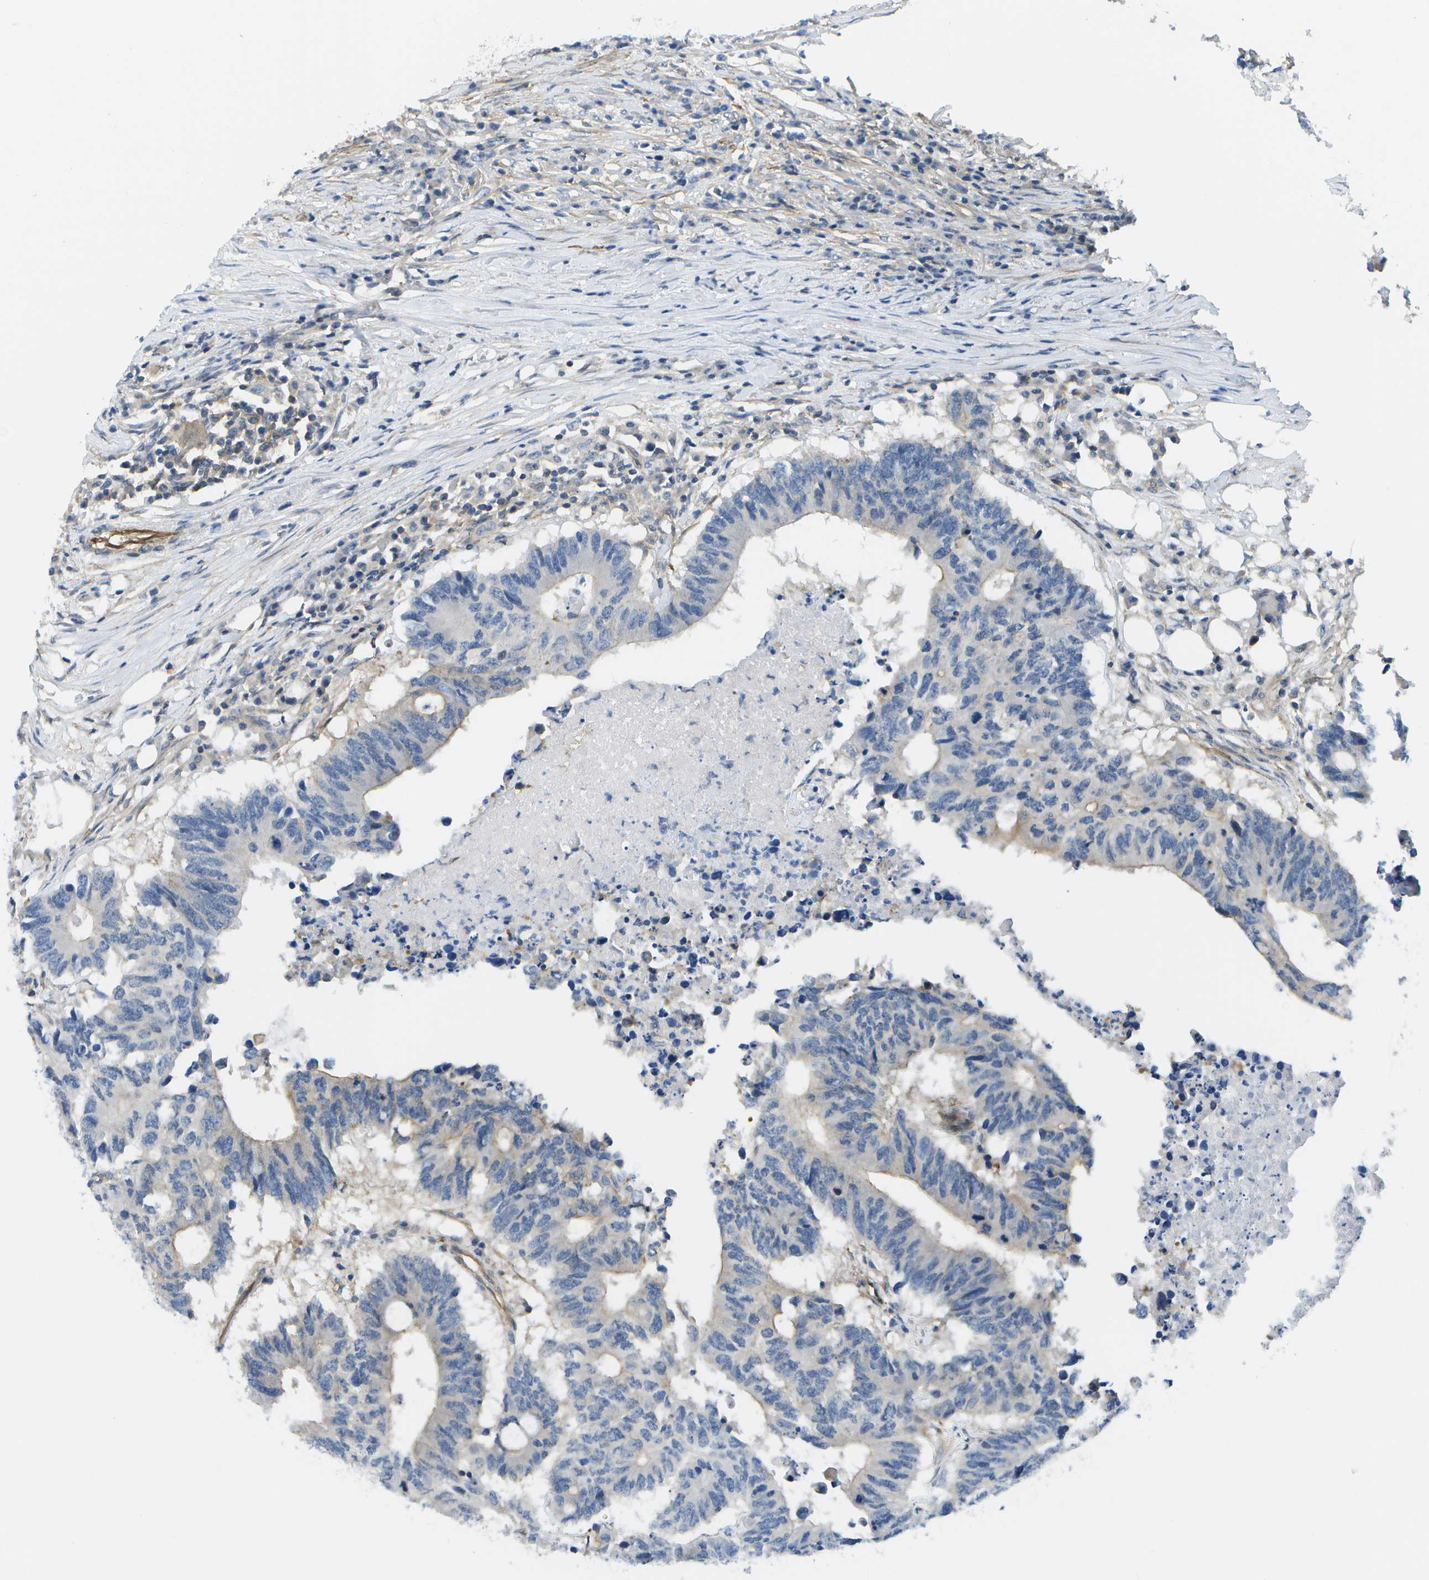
{"staining": {"intensity": "negative", "quantity": "none", "location": "none"}, "tissue": "colorectal cancer", "cell_type": "Tumor cells", "image_type": "cancer", "snomed": [{"axis": "morphology", "description": "Adenocarcinoma, NOS"}, {"axis": "topography", "description": "Colon"}], "caption": "Tumor cells are negative for protein expression in human colorectal cancer.", "gene": "KIAA0040", "patient": {"sex": "male", "age": 71}}